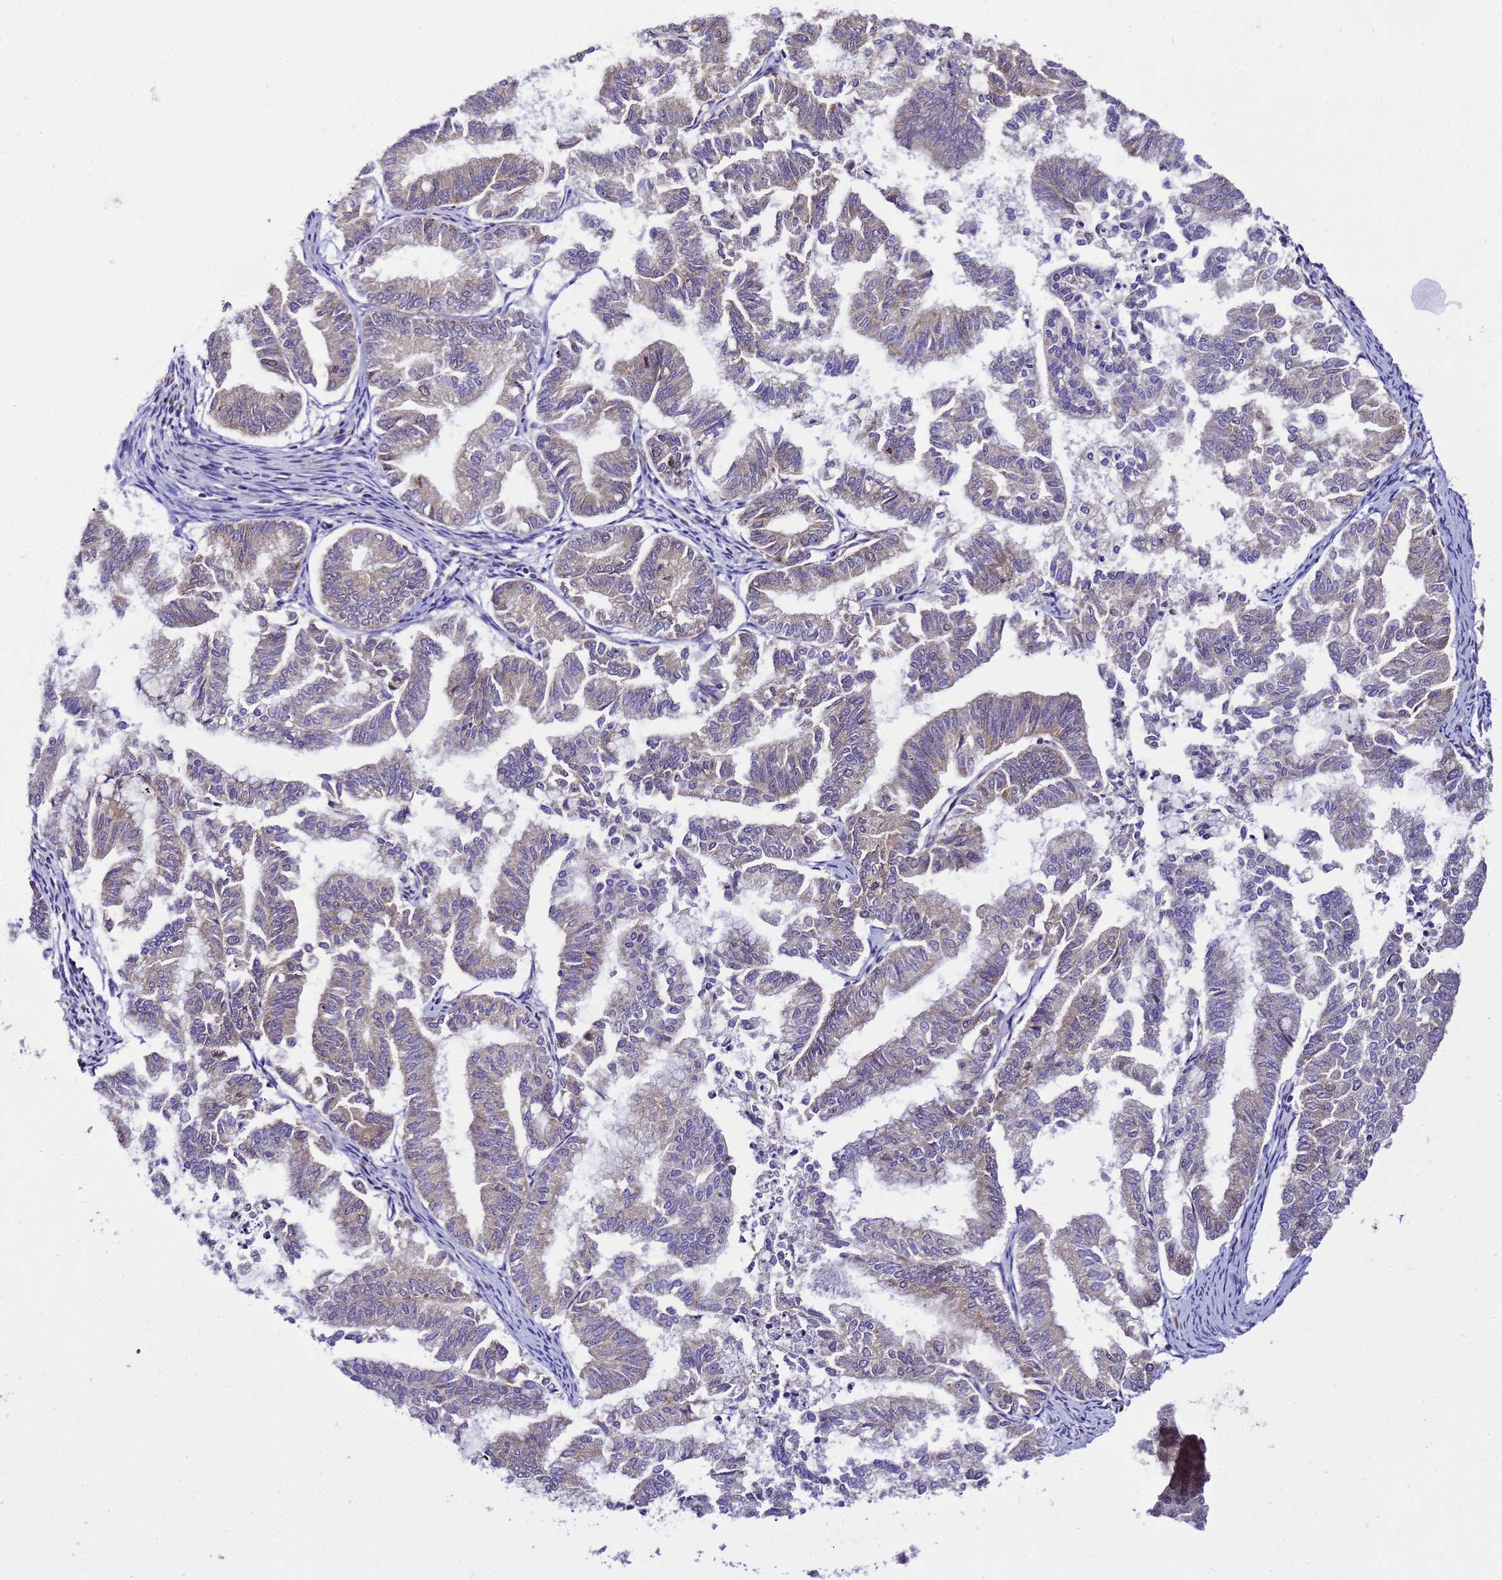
{"staining": {"intensity": "weak", "quantity": "<25%", "location": "cytoplasmic/membranous"}, "tissue": "endometrial cancer", "cell_type": "Tumor cells", "image_type": "cancer", "snomed": [{"axis": "morphology", "description": "Adenocarcinoma, NOS"}, {"axis": "topography", "description": "Endometrium"}], "caption": "IHC photomicrograph of neoplastic tissue: adenocarcinoma (endometrial) stained with DAB (3,3'-diaminobenzidine) reveals no significant protein positivity in tumor cells.", "gene": "SLX4IP", "patient": {"sex": "female", "age": 79}}